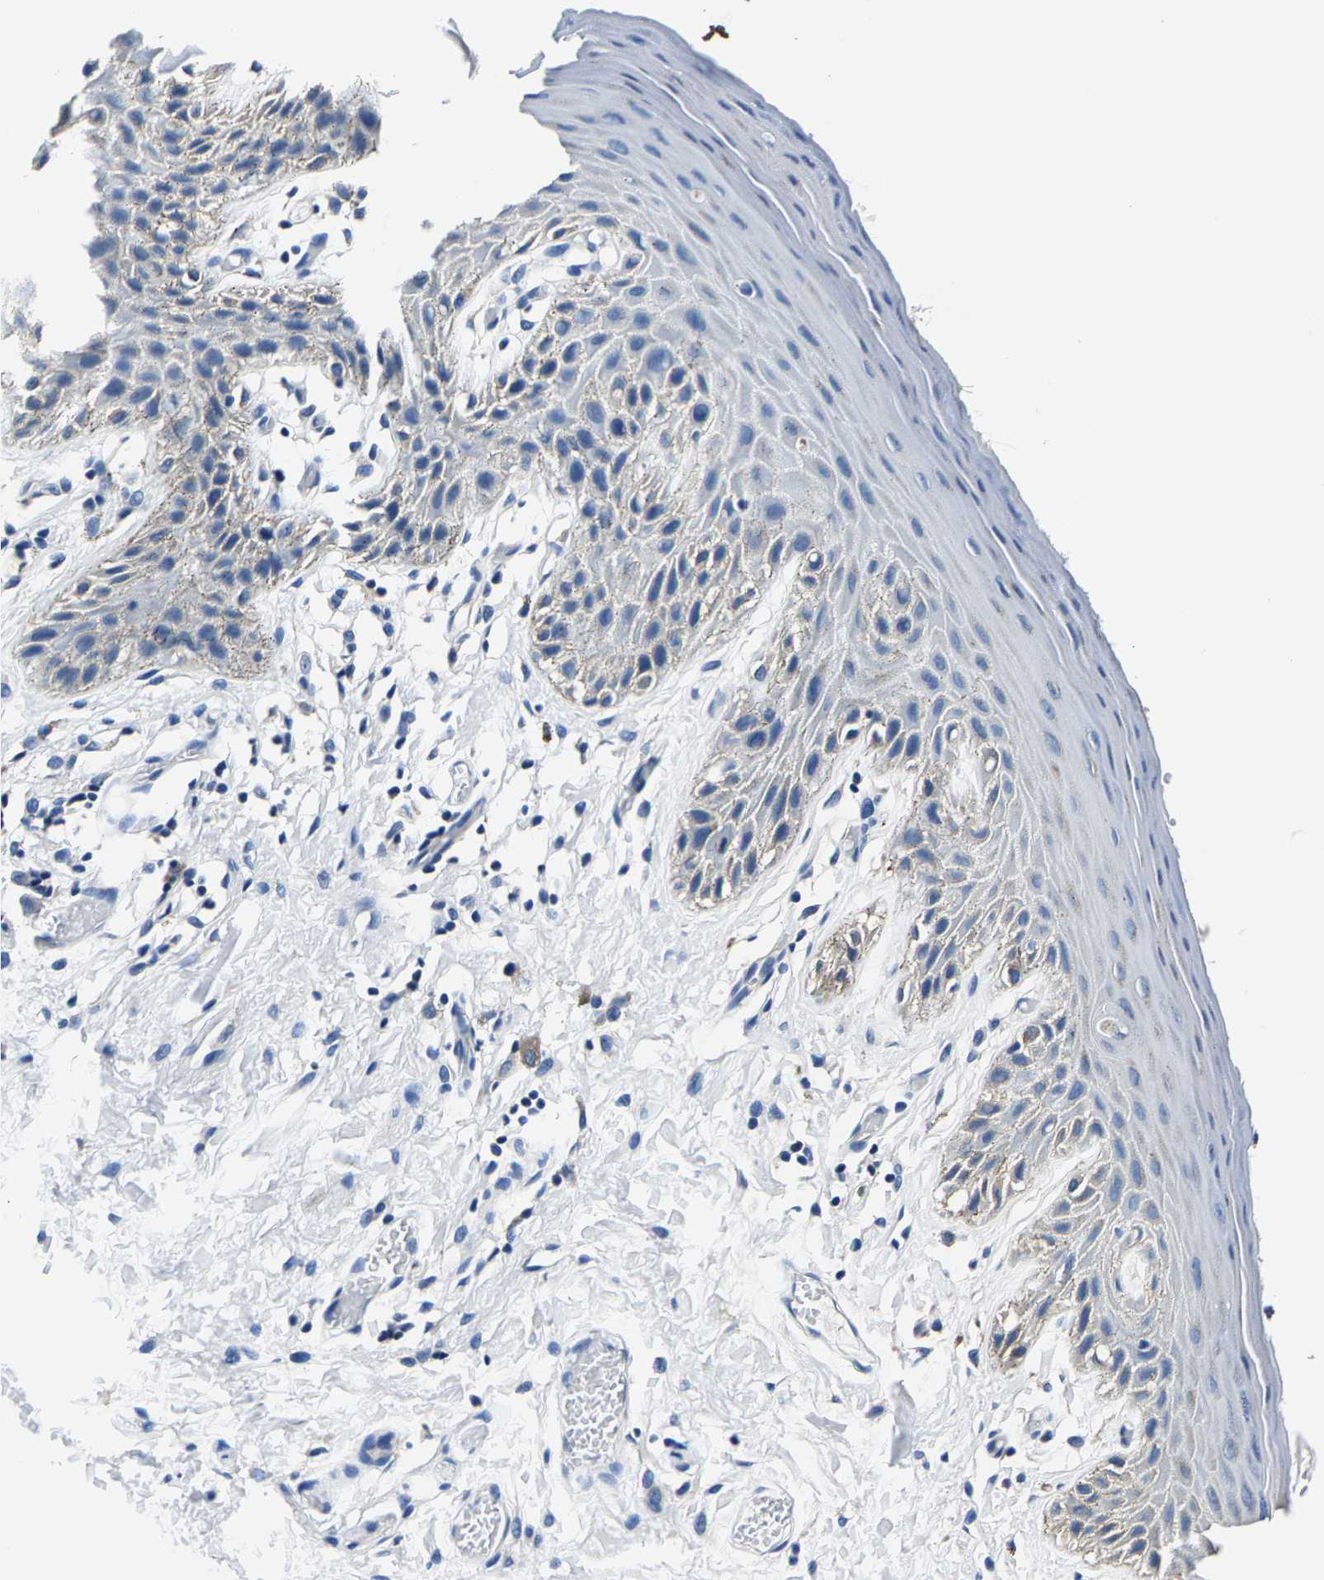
{"staining": {"intensity": "negative", "quantity": "none", "location": "none"}, "tissue": "skin", "cell_type": "Epidermal cells", "image_type": "normal", "snomed": [{"axis": "morphology", "description": "Normal tissue, NOS"}, {"axis": "topography", "description": "Anal"}], "caption": "DAB immunohistochemical staining of unremarkable skin reveals no significant staining in epidermal cells. (DAB immunohistochemistry, high magnification).", "gene": "ALDOB", "patient": {"sex": "male", "age": 44}}